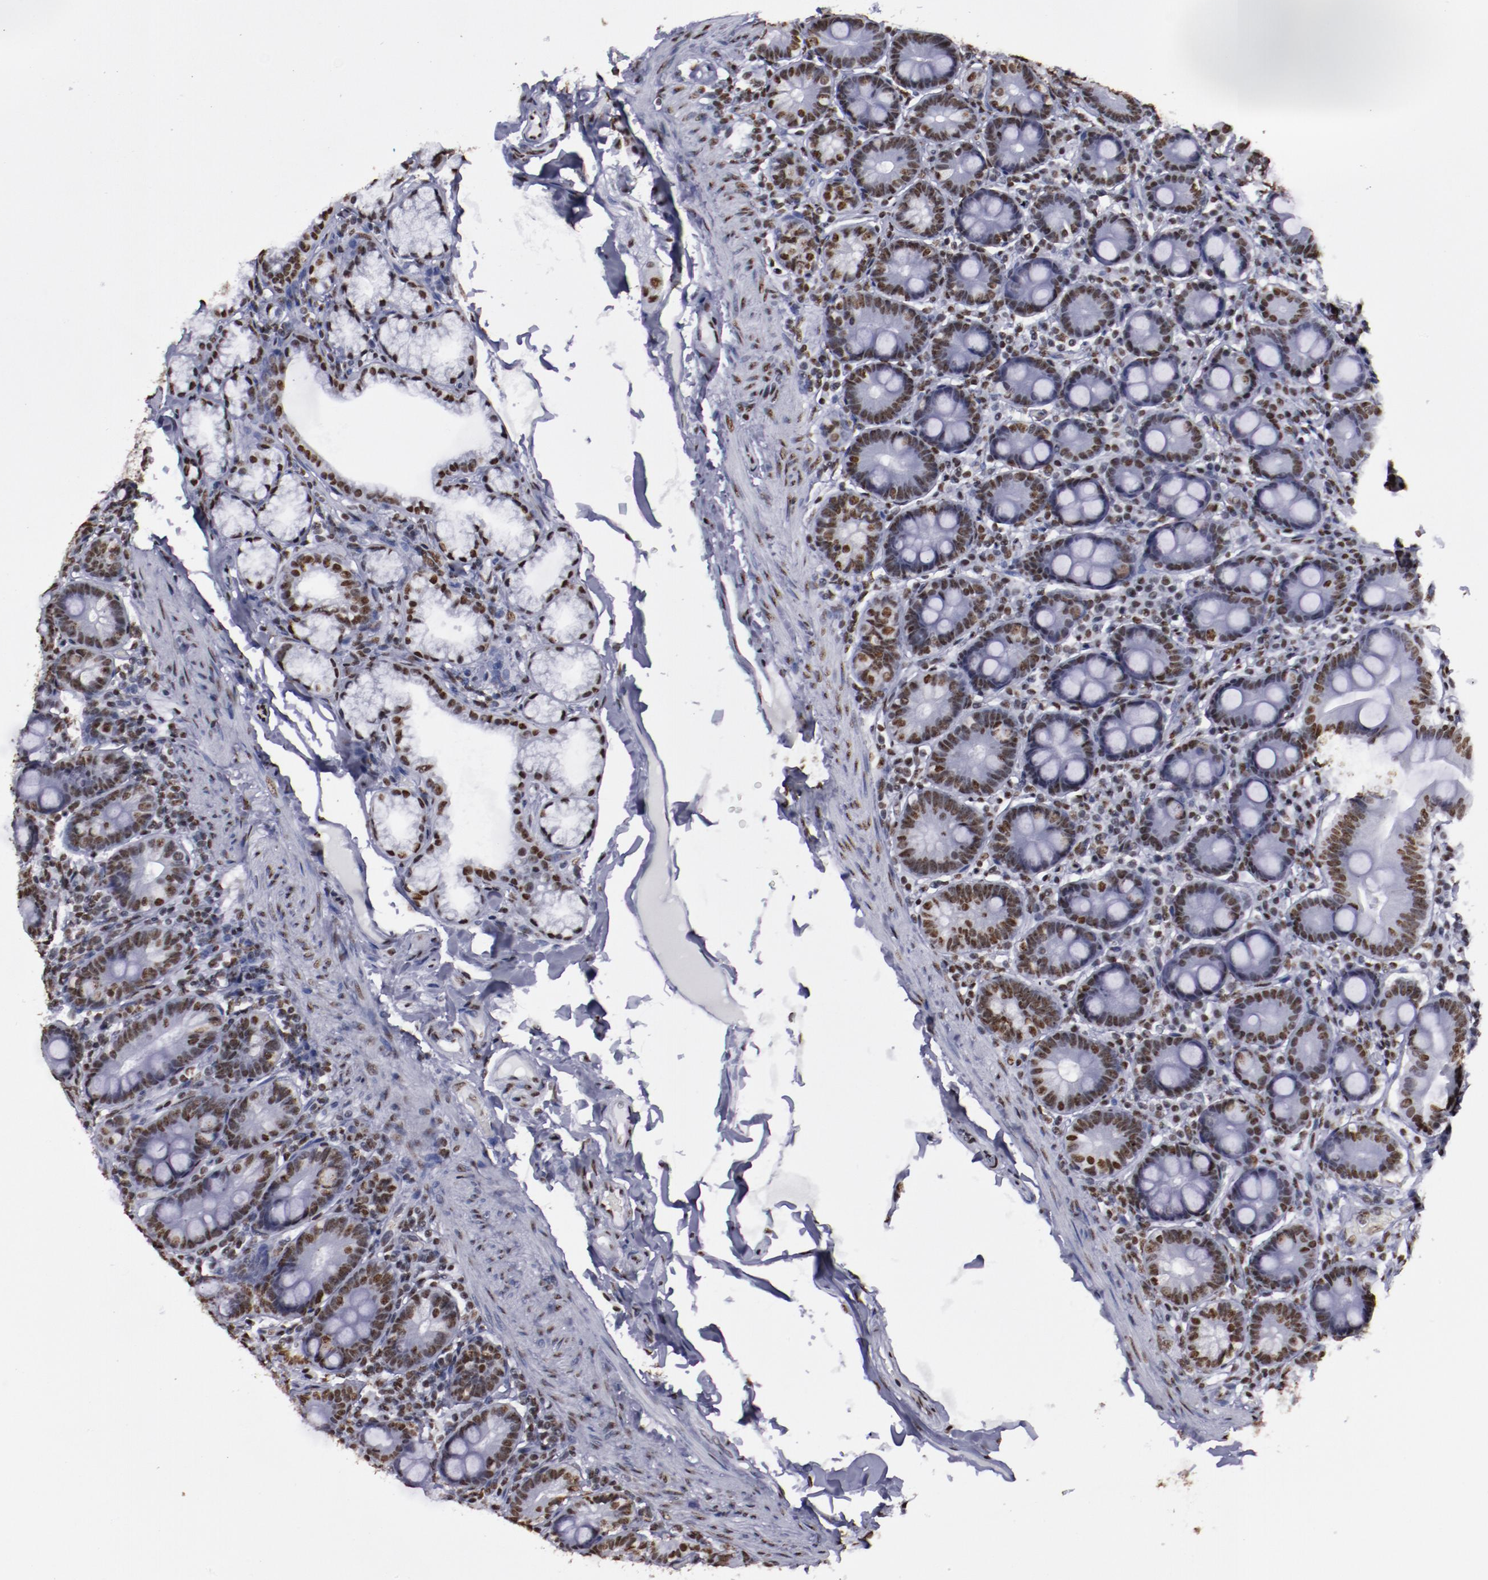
{"staining": {"intensity": "strong", "quantity": ">75%", "location": "nuclear"}, "tissue": "duodenum", "cell_type": "Glandular cells", "image_type": "normal", "snomed": [{"axis": "morphology", "description": "Normal tissue, NOS"}, {"axis": "topography", "description": "Duodenum"}], "caption": "A high-resolution histopathology image shows IHC staining of unremarkable duodenum, which reveals strong nuclear staining in about >75% of glandular cells. The staining was performed using DAB (3,3'-diaminobenzidine) to visualize the protein expression in brown, while the nuclei were stained in blue with hematoxylin (Magnification: 20x).", "gene": "HNRNPA1L3", "patient": {"sex": "male", "age": 50}}